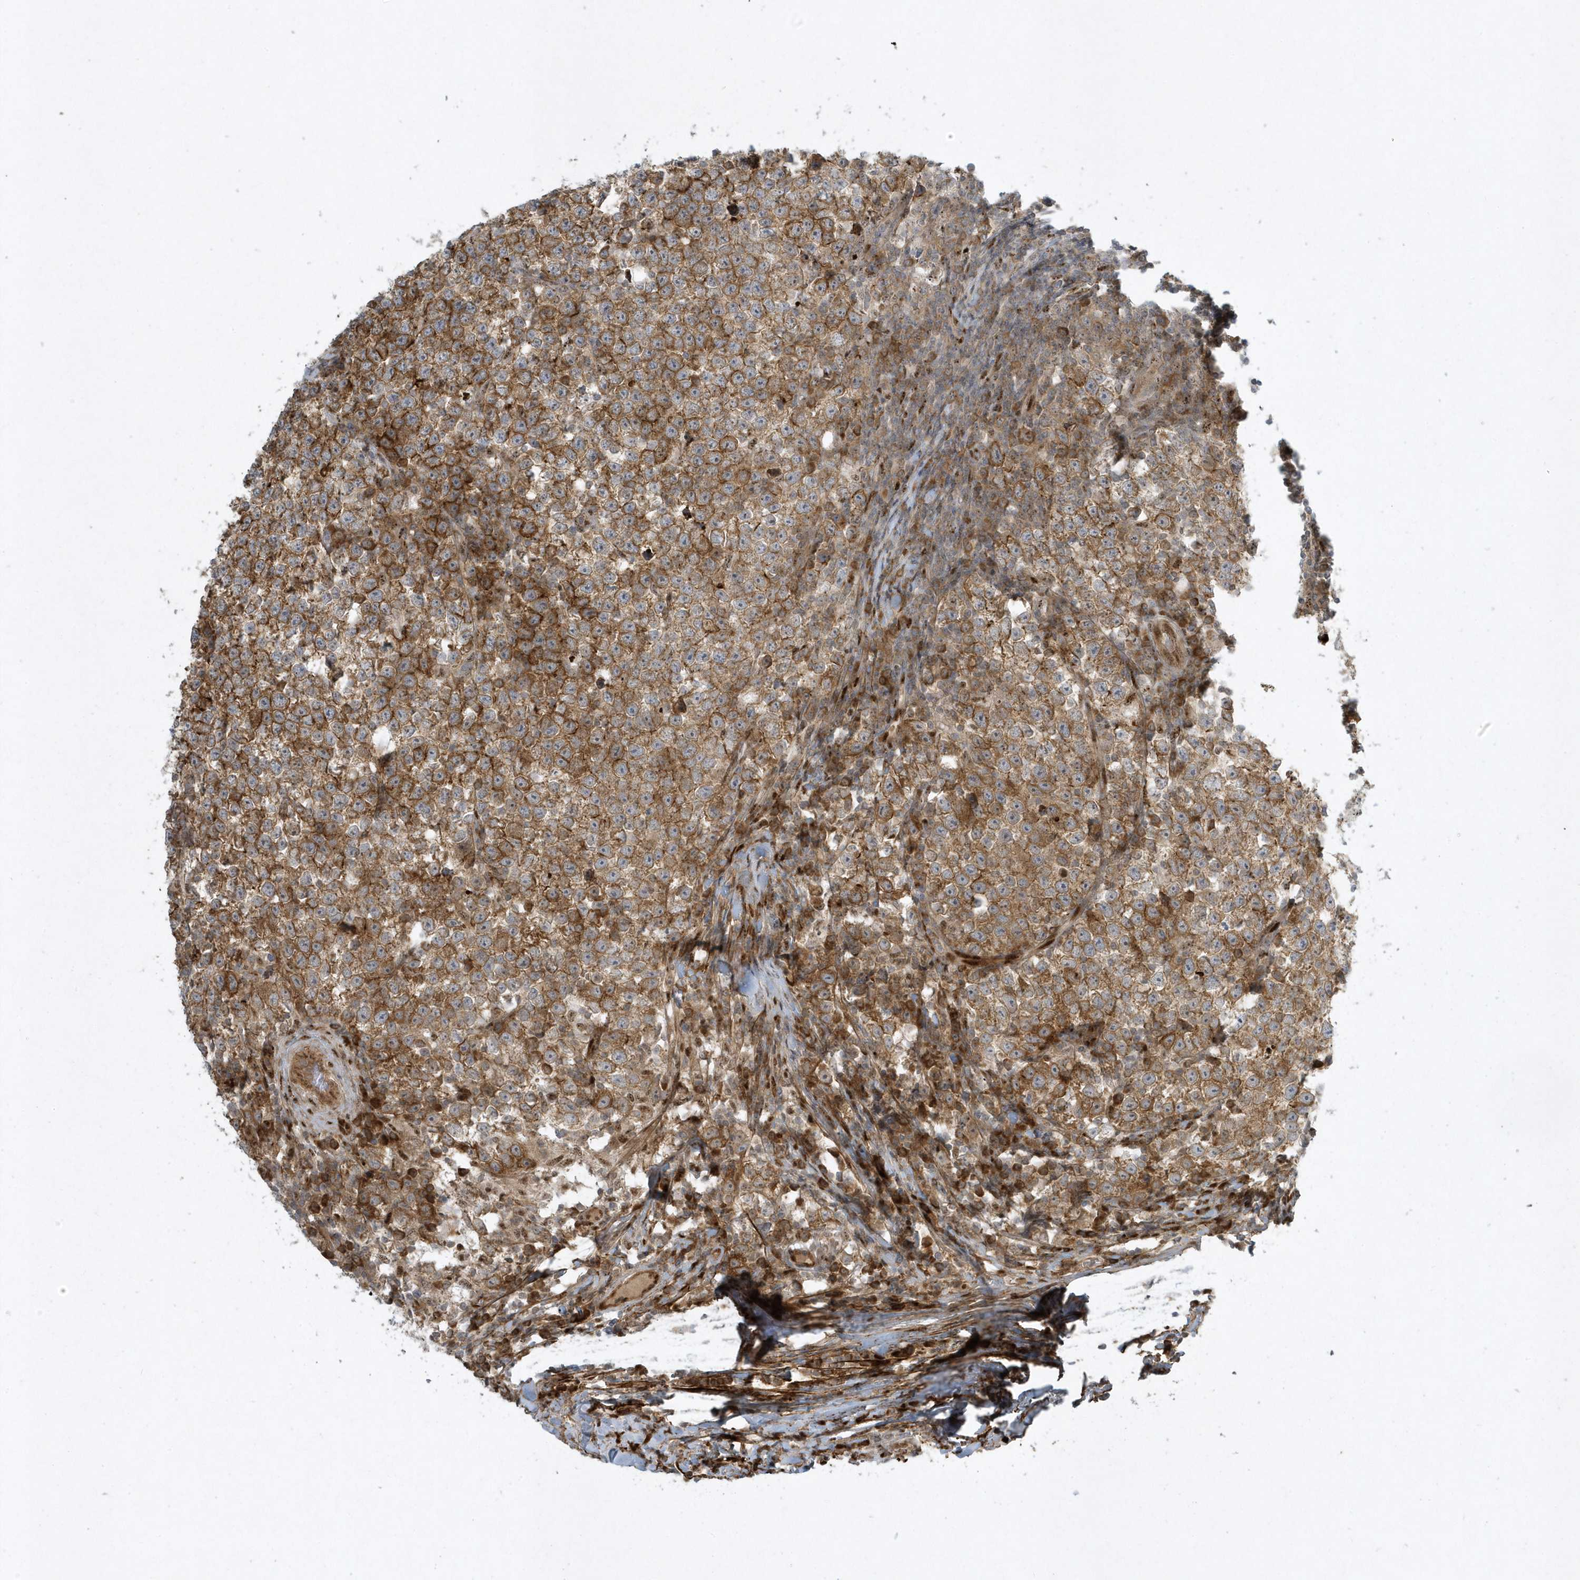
{"staining": {"intensity": "moderate", "quantity": ">75%", "location": "cytoplasmic/membranous"}, "tissue": "testis cancer", "cell_type": "Tumor cells", "image_type": "cancer", "snomed": [{"axis": "morphology", "description": "Normal tissue, NOS"}, {"axis": "morphology", "description": "Seminoma, NOS"}, {"axis": "topography", "description": "Testis"}], "caption": "The micrograph reveals staining of testis cancer (seminoma), revealing moderate cytoplasmic/membranous protein positivity (brown color) within tumor cells.", "gene": "MASP2", "patient": {"sex": "male", "age": 43}}